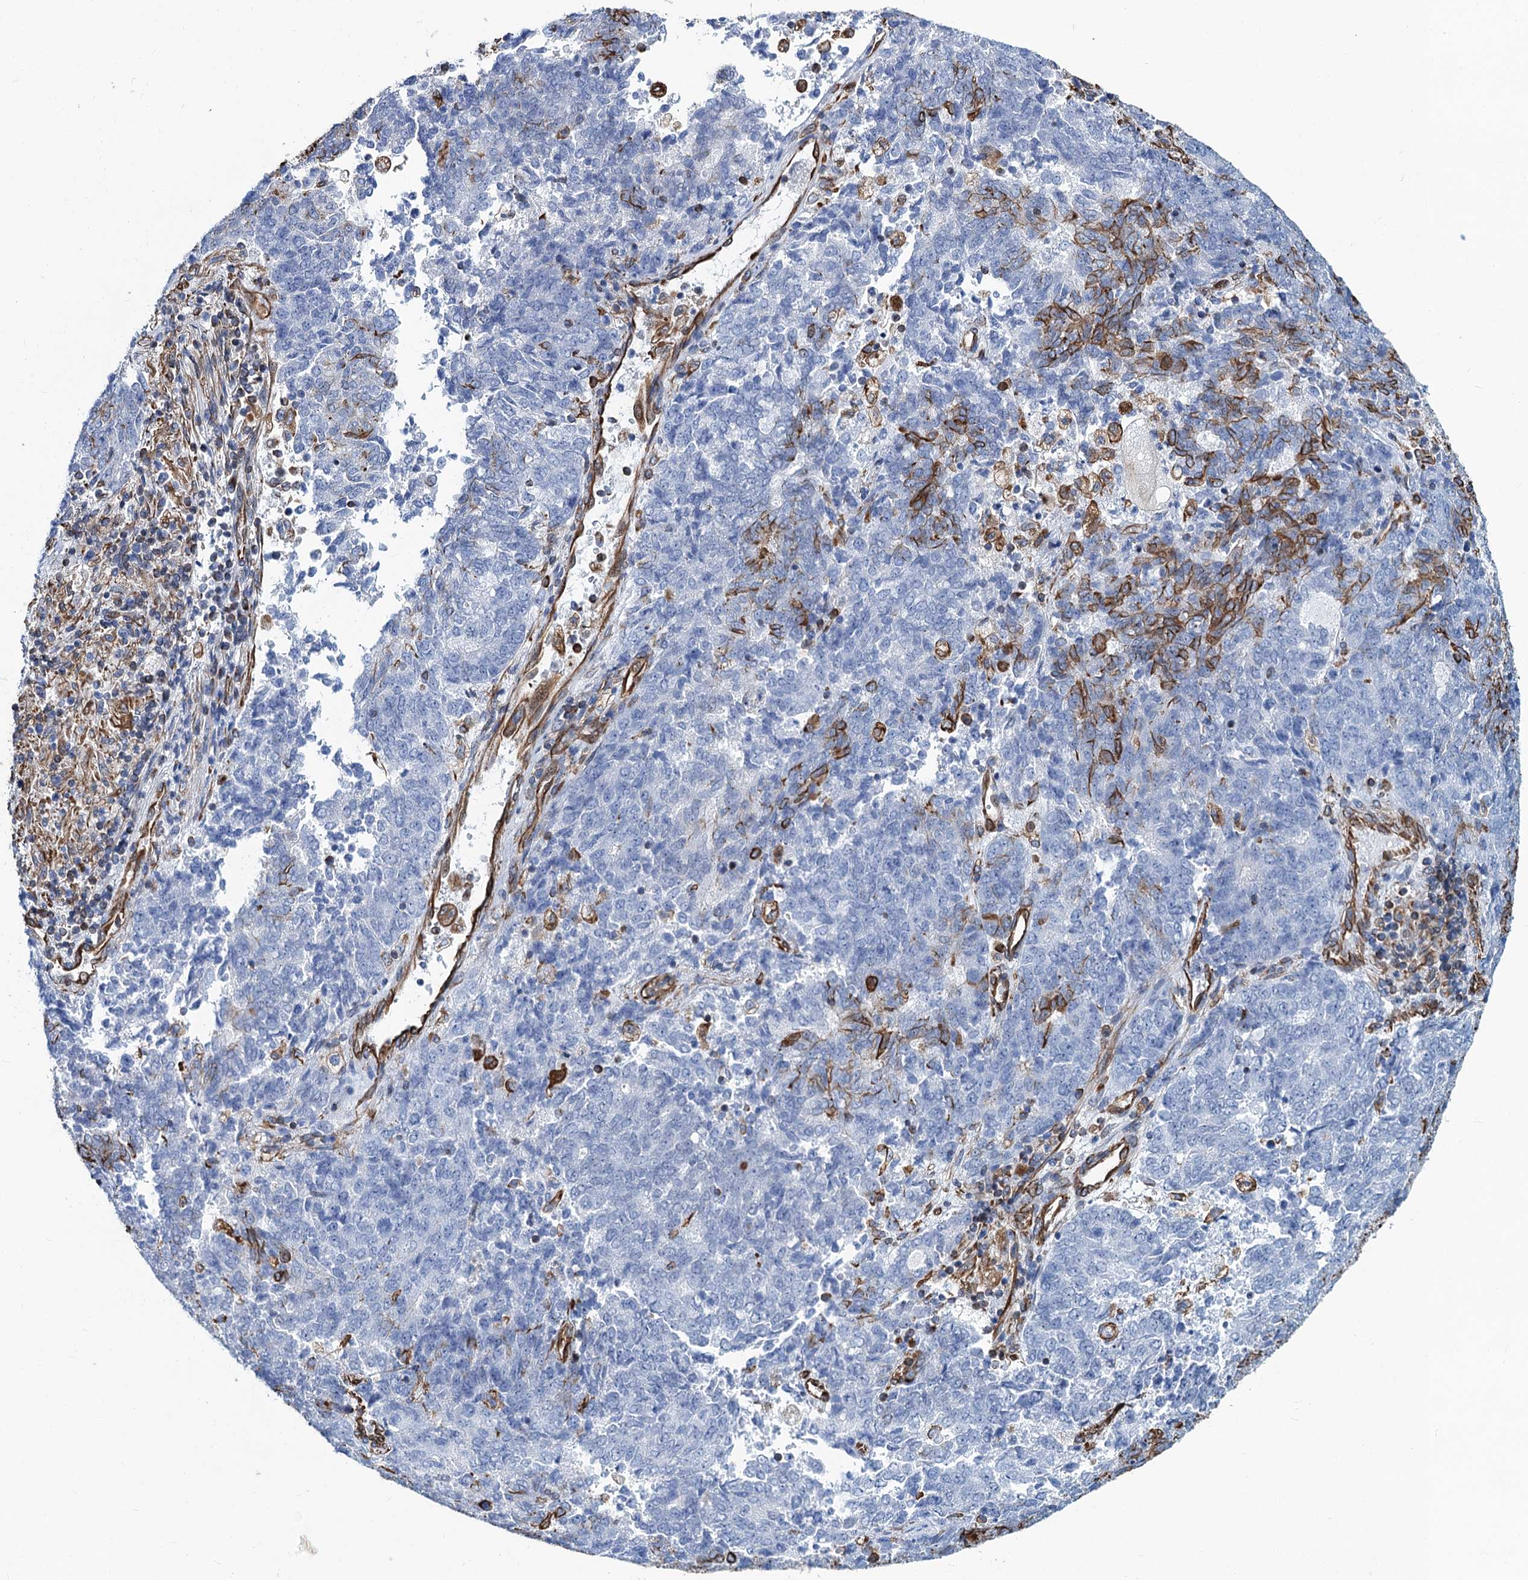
{"staining": {"intensity": "moderate", "quantity": "<25%", "location": "cytoplasmic/membranous"}, "tissue": "endometrial cancer", "cell_type": "Tumor cells", "image_type": "cancer", "snomed": [{"axis": "morphology", "description": "Adenocarcinoma, NOS"}, {"axis": "topography", "description": "Endometrium"}], "caption": "Human endometrial adenocarcinoma stained for a protein (brown) shows moderate cytoplasmic/membranous positive positivity in approximately <25% of tumor cells.", "gene": "PGM2", "patient": {"sex": "female", "age": 80}}